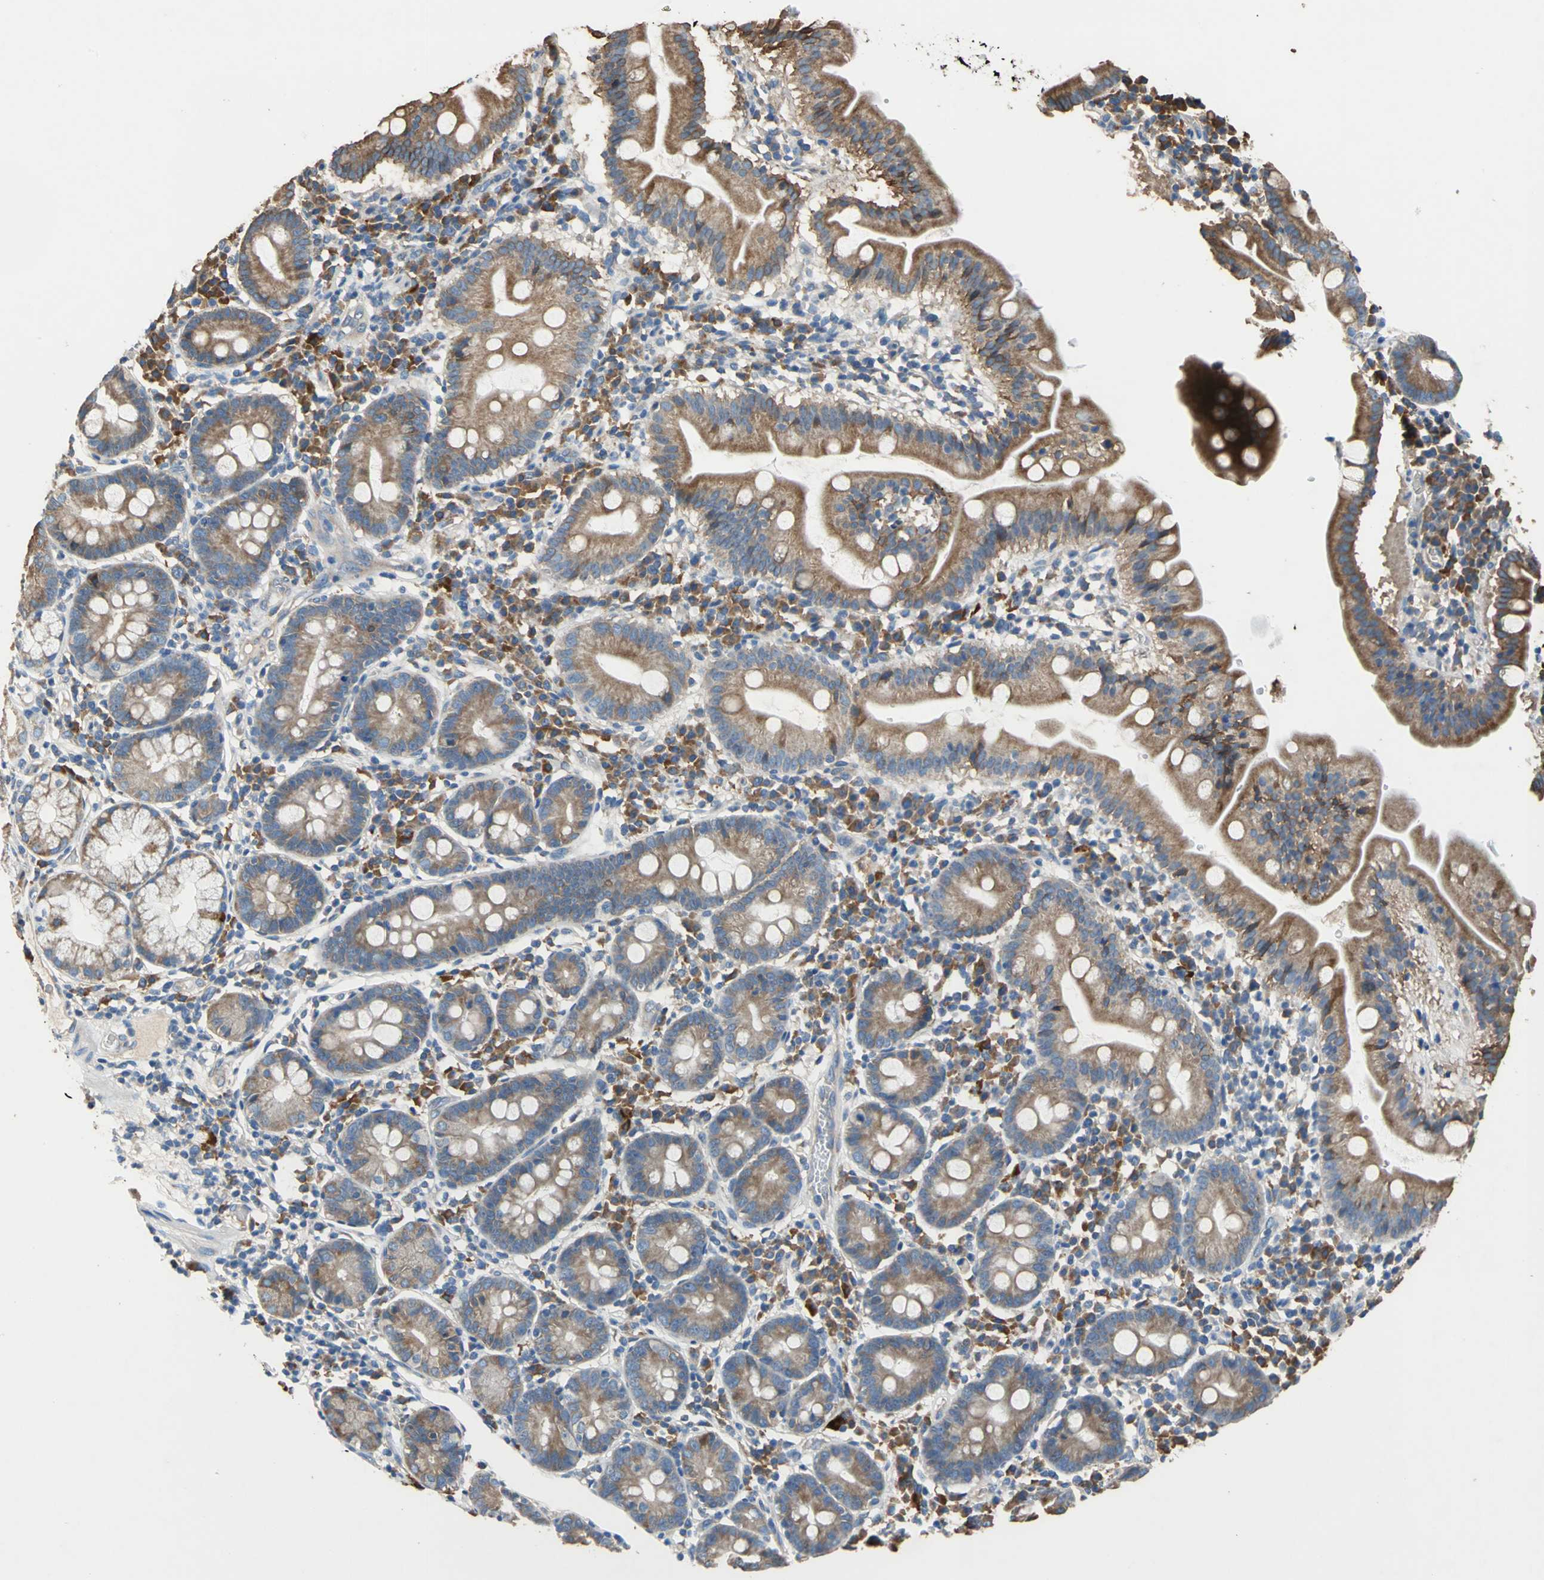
{"staining": {"intensity": "moderate", "quantity": ">75%", "location": "cytoplasmic/membranous"}, "tissue": "duodenum", "cell_type": "Glandular cells", "image_type": "normal", "snomed": [{"axis": "morphology", "description": "Normal tissue, NOS"}, {"axis": "topography", "description": "Duodenum"}], "caption": "Human duodenum stained for a protein (brown) reveals moderate cytoplasmic/membranous positive expression in about >75% of glandular cells.", "gene": "HEPH", "patient": {"sex": "male", "age": 50}}